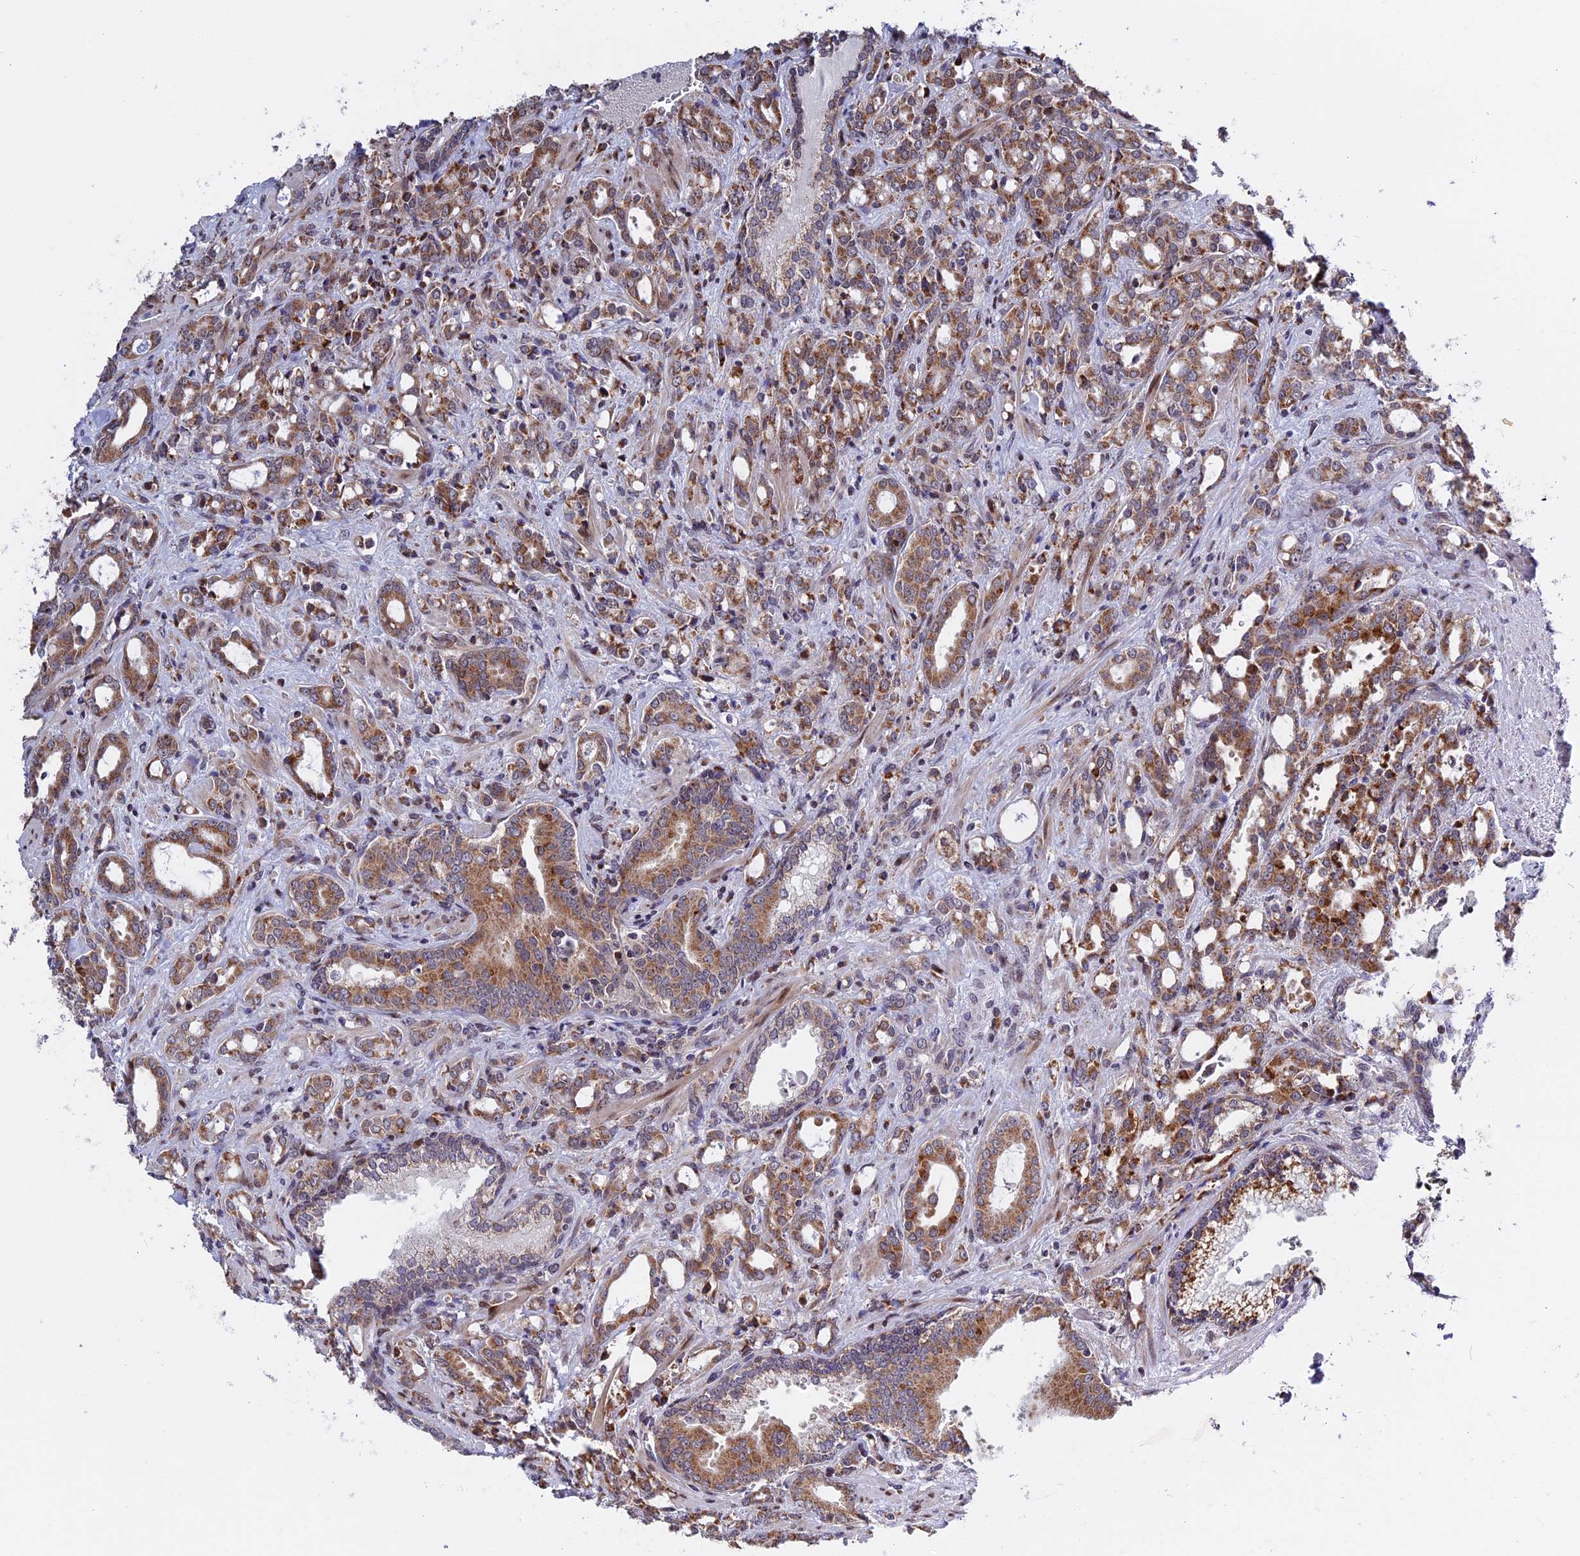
{"staining": {"intensity": "moderate", "quantity": ">75%", "location": "cytoplasmic/membranous"}, "tissue": "prostate cancer", "cell_type": "Tumor cells", "image_type": "cancer", "snomed": [{"axis": "morphology", "description": "Adenocarcinoma, High grade"}, {"axis": "topography", "description": "Prostate"}], "caption": "The immunohistochemical stain highlights moderate cytoplasmic/membranous positivity in tumor cells of prostate high-grade adenocarcinoma tissue. (brown staining indicates protein expression, while blue staining denotes nuclei).", "gene": "FAM174C", "patient": {"sex": "male", "age": 72}}